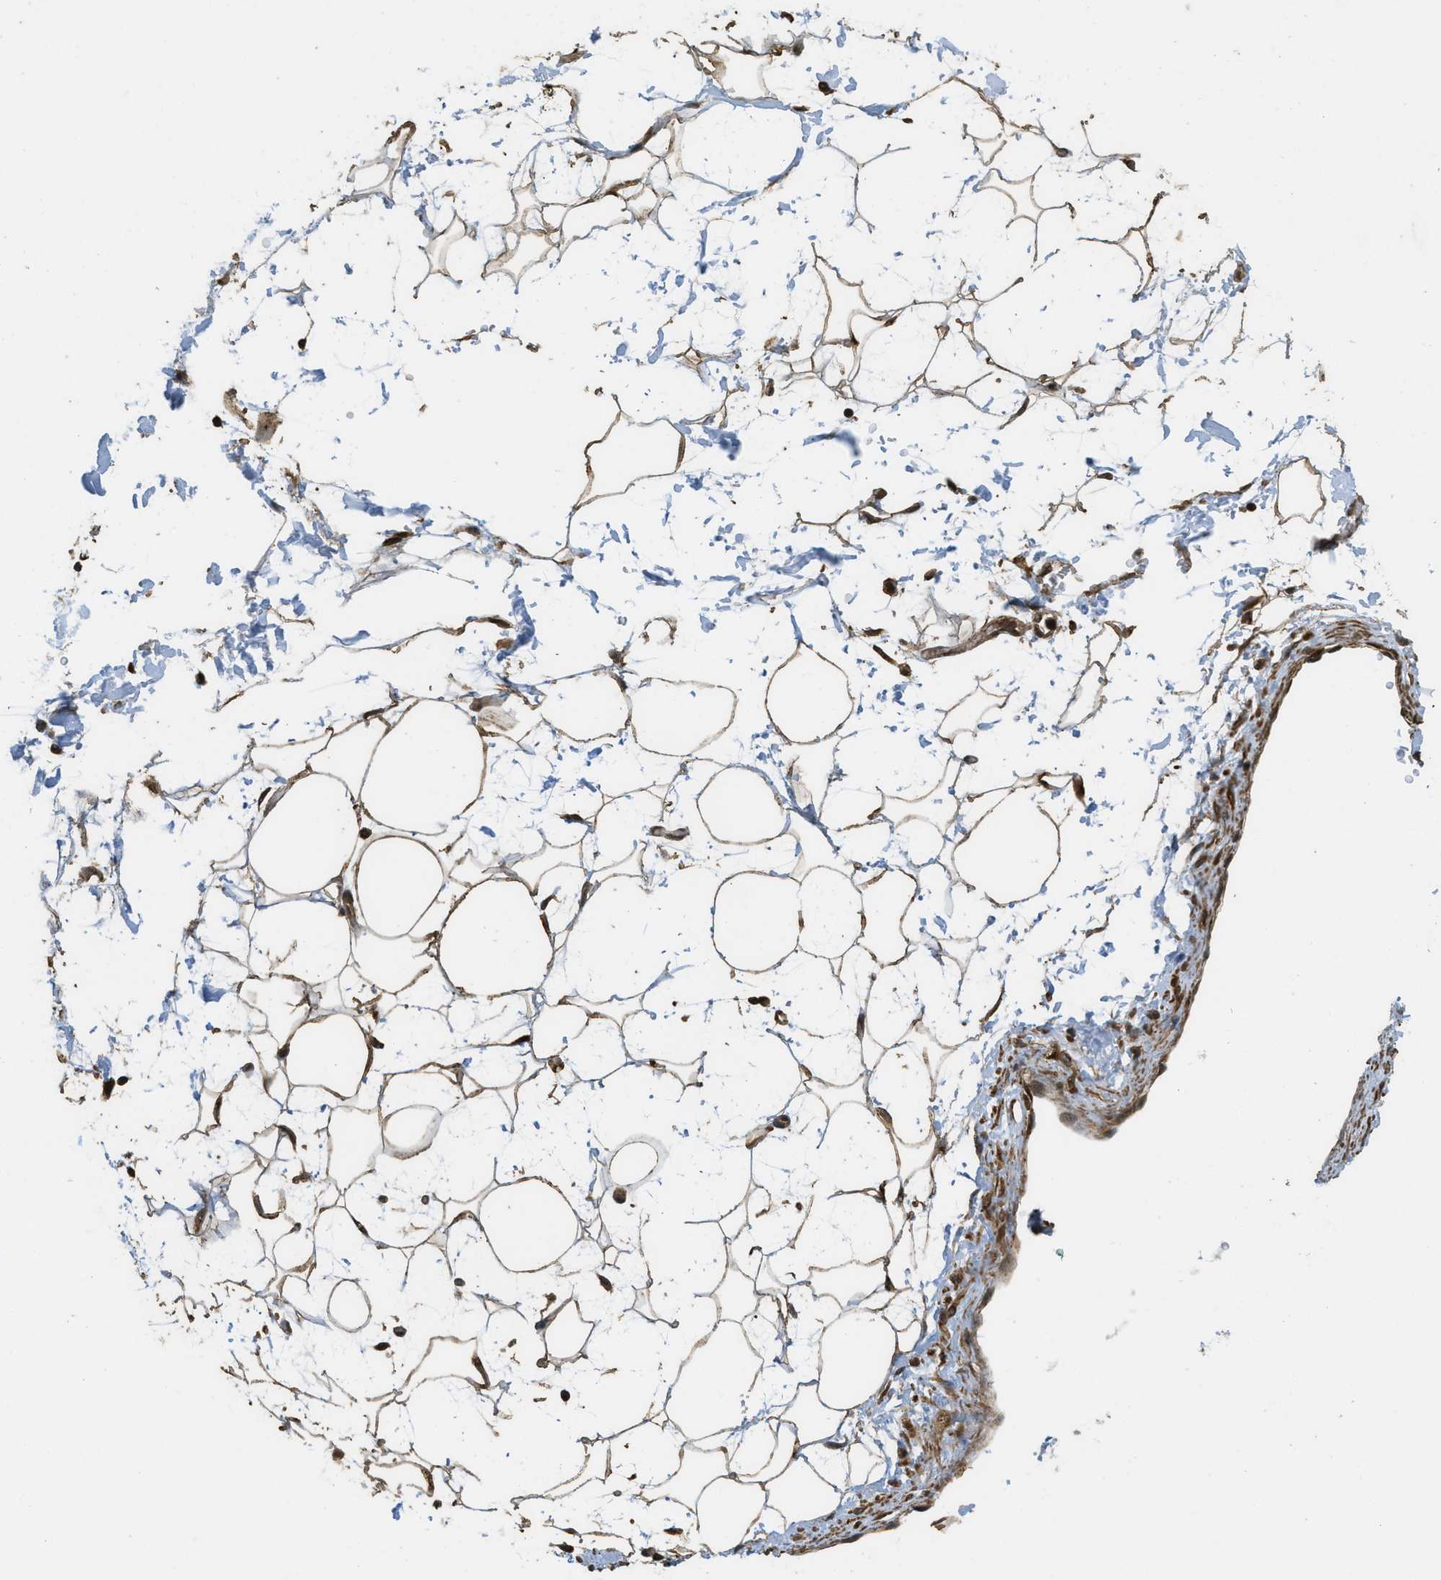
{"staining": {"intensity": "moderate", "quantity": "25%-75%", "location": "cytoplasmic/membranous,nuclear"}, "tissue": "adipose tissue", "cell_type": "Adipocytes", "image_type": "normal", "snomed": [{"axis": "morphology", "description": "Normal tissue, NOS"}, {"axis": "topography", "description": "Soft tissue"}], "caption": "The image reveals immunohistochemical staining of unremarkable adipose tissue. There is moderate cytoplasmic/membranous,nuclear positivity is seen in about 25%-75% of adipocytes.", "gene": "CTPS1", "patient": {"sex": "male", "age": 72}}